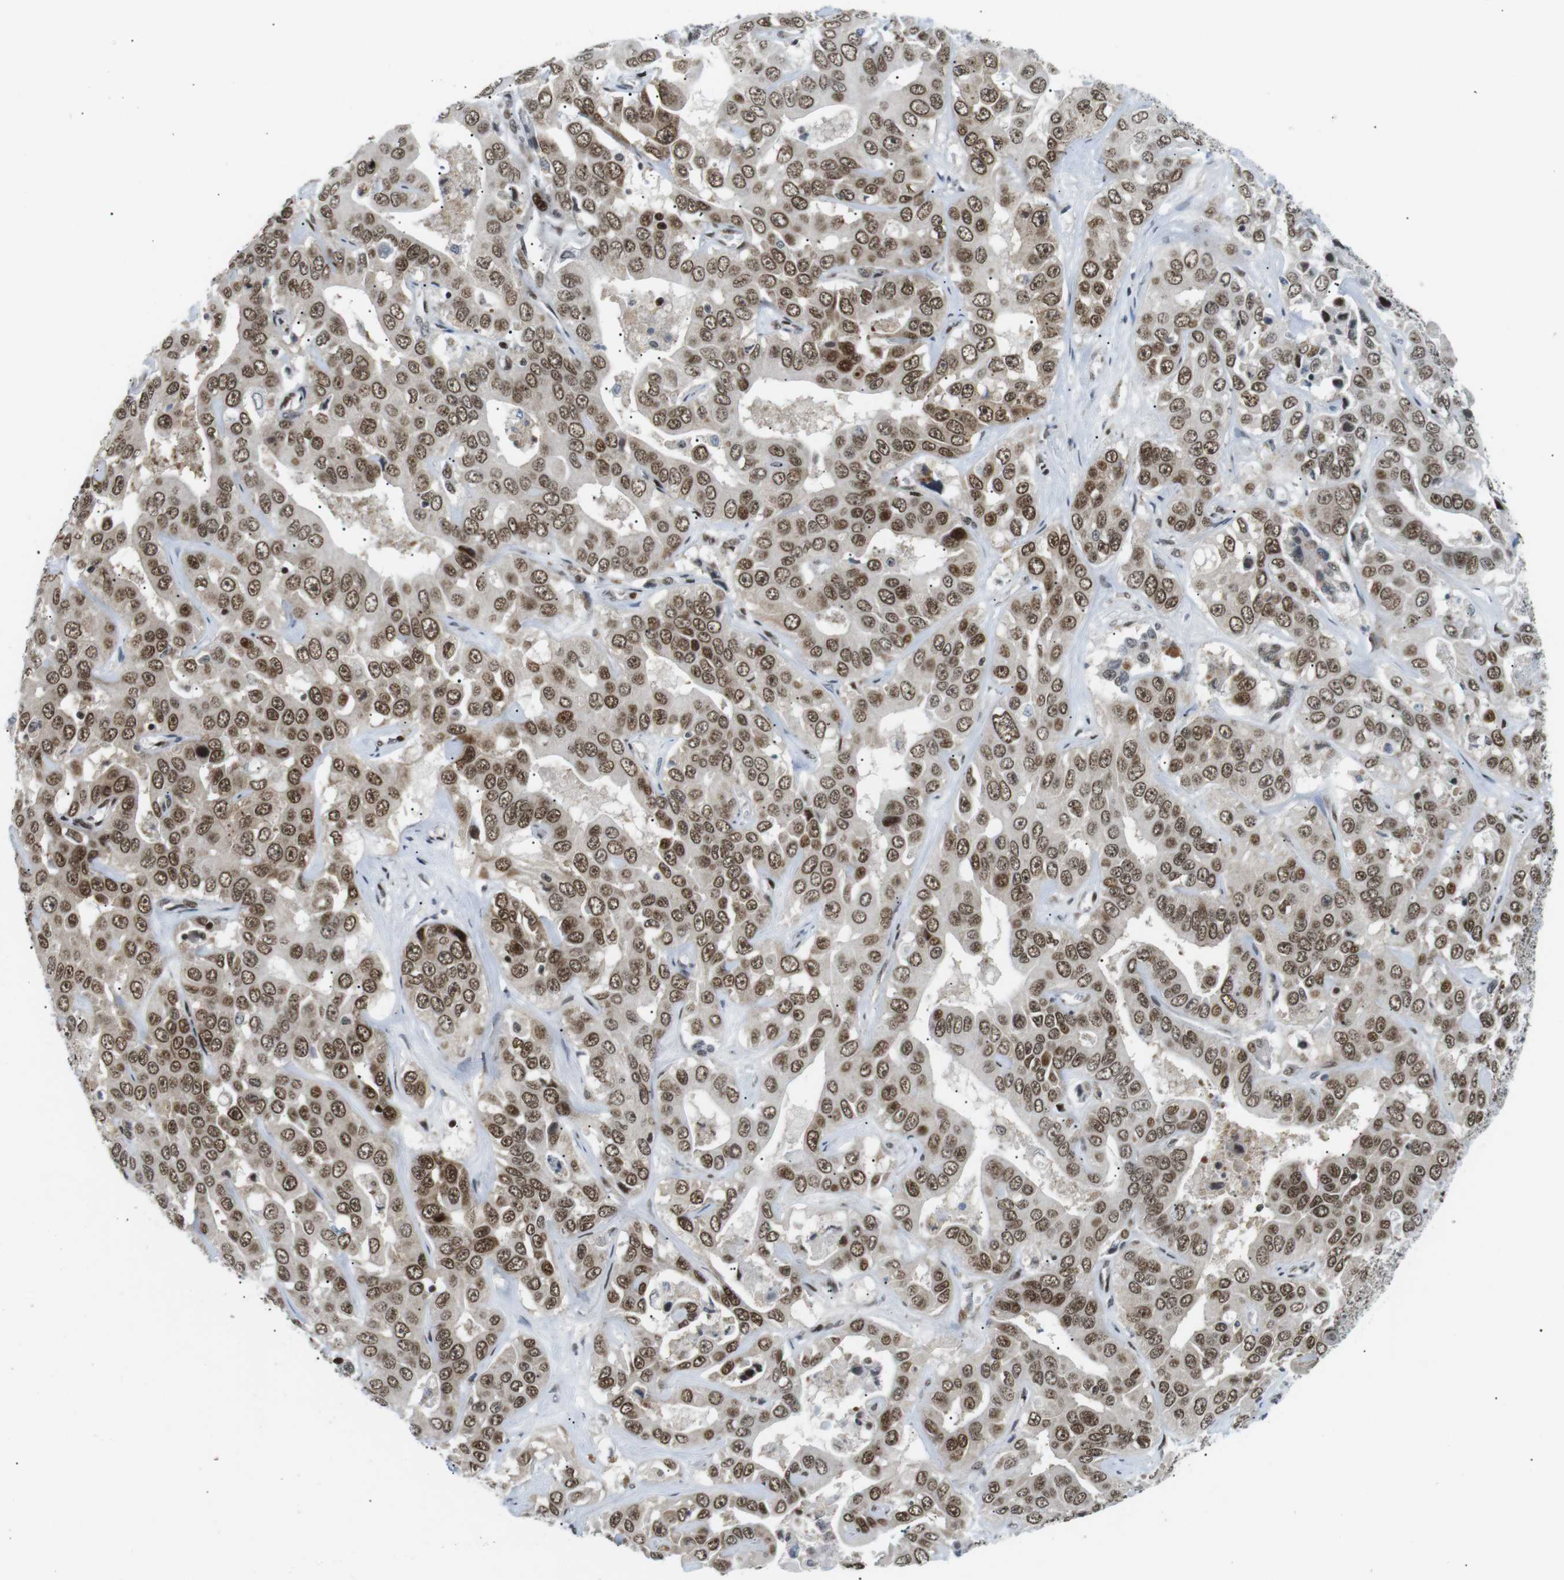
{"staining": {"intensity": "moderate", "quantity": ">75%", "location": "nuclear"}, "tissue": "liver cancer", "cell_type": "Tumor cells", "image_type": "cancer", "snomed": [{"axis": "morphology", "description": "Cholangiocarcinoma"}, {"axis": "topography", "description": "Liver"}], "caption": "Immunohistochemical staining of liver cancer (cholangiocarcinoma) shows moderate nuclear protein expression in about >75% of tumor cells.", "gene": "CDC27", "patient": {"sex": "female", "age": 52}}